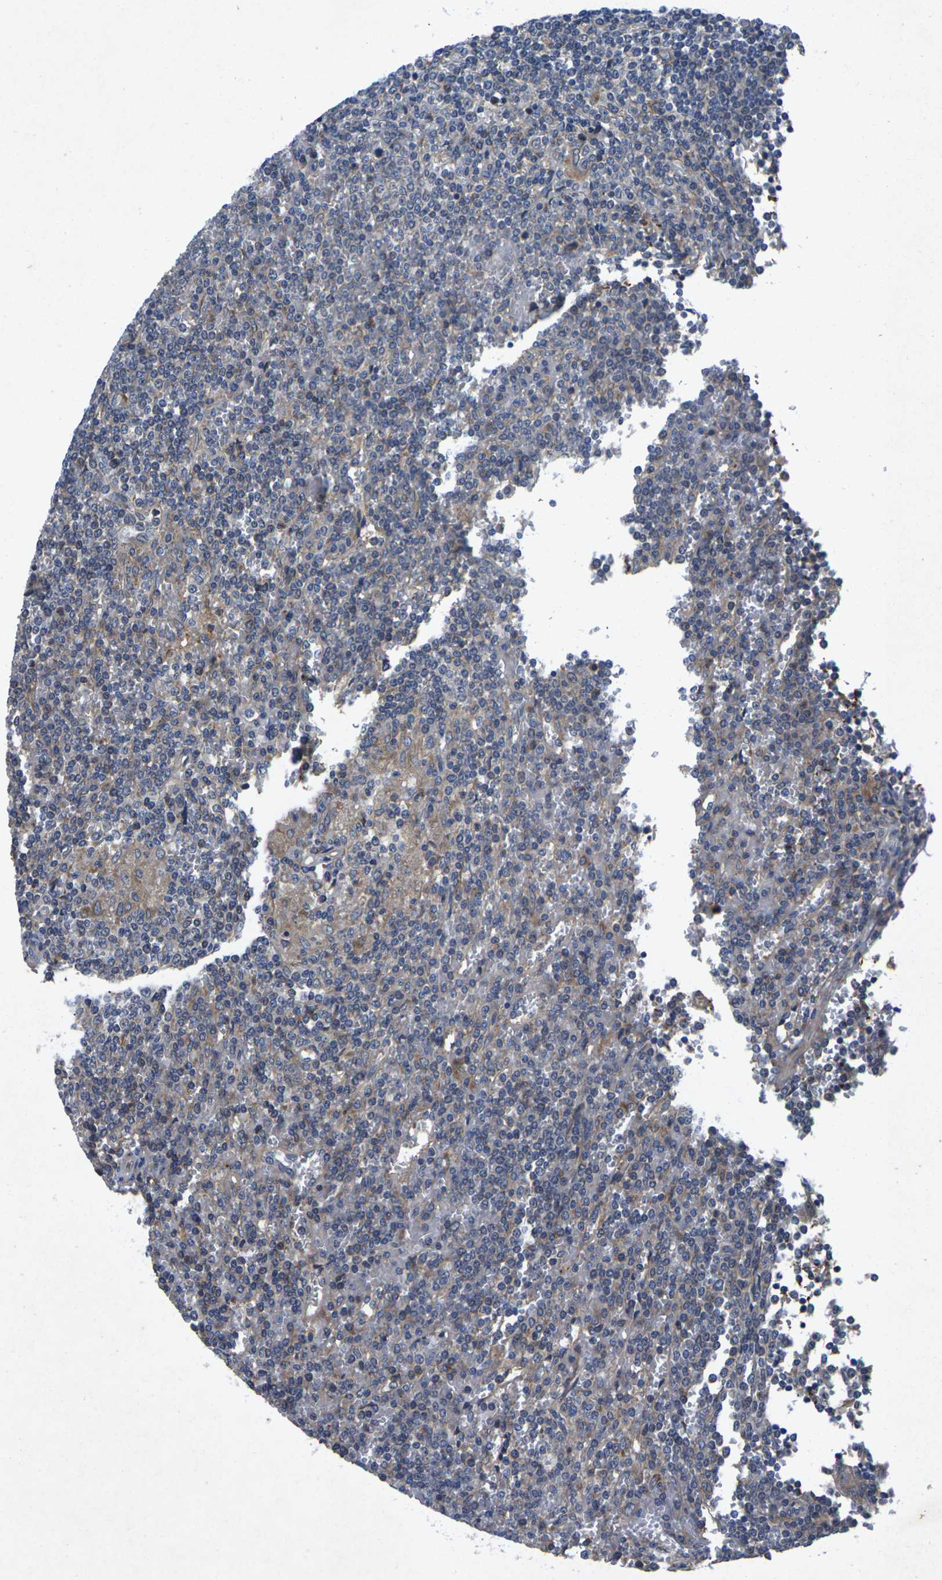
{"staining": {"intensity": "moderate", "quantity": "<25%", "location": "cytoplasmic/membranous"}, "tissue": "lymphoma", "cell_type": "Tumor cells", "image_type": "cancer", "snomed": [{"axis": "morphology", "description": "Malignant lymphoma, non-Hodgkin's type, Low grade"}, {"axis": "topography", "description": "Spleen"}], "caption": "Tumor cells exhibit low levels of moderate cytoplasmic/membranous expression in about <25% of cells in lymphoma.", "gene": "KIF1B", "patient": {"sex": "female", "age": 19}}